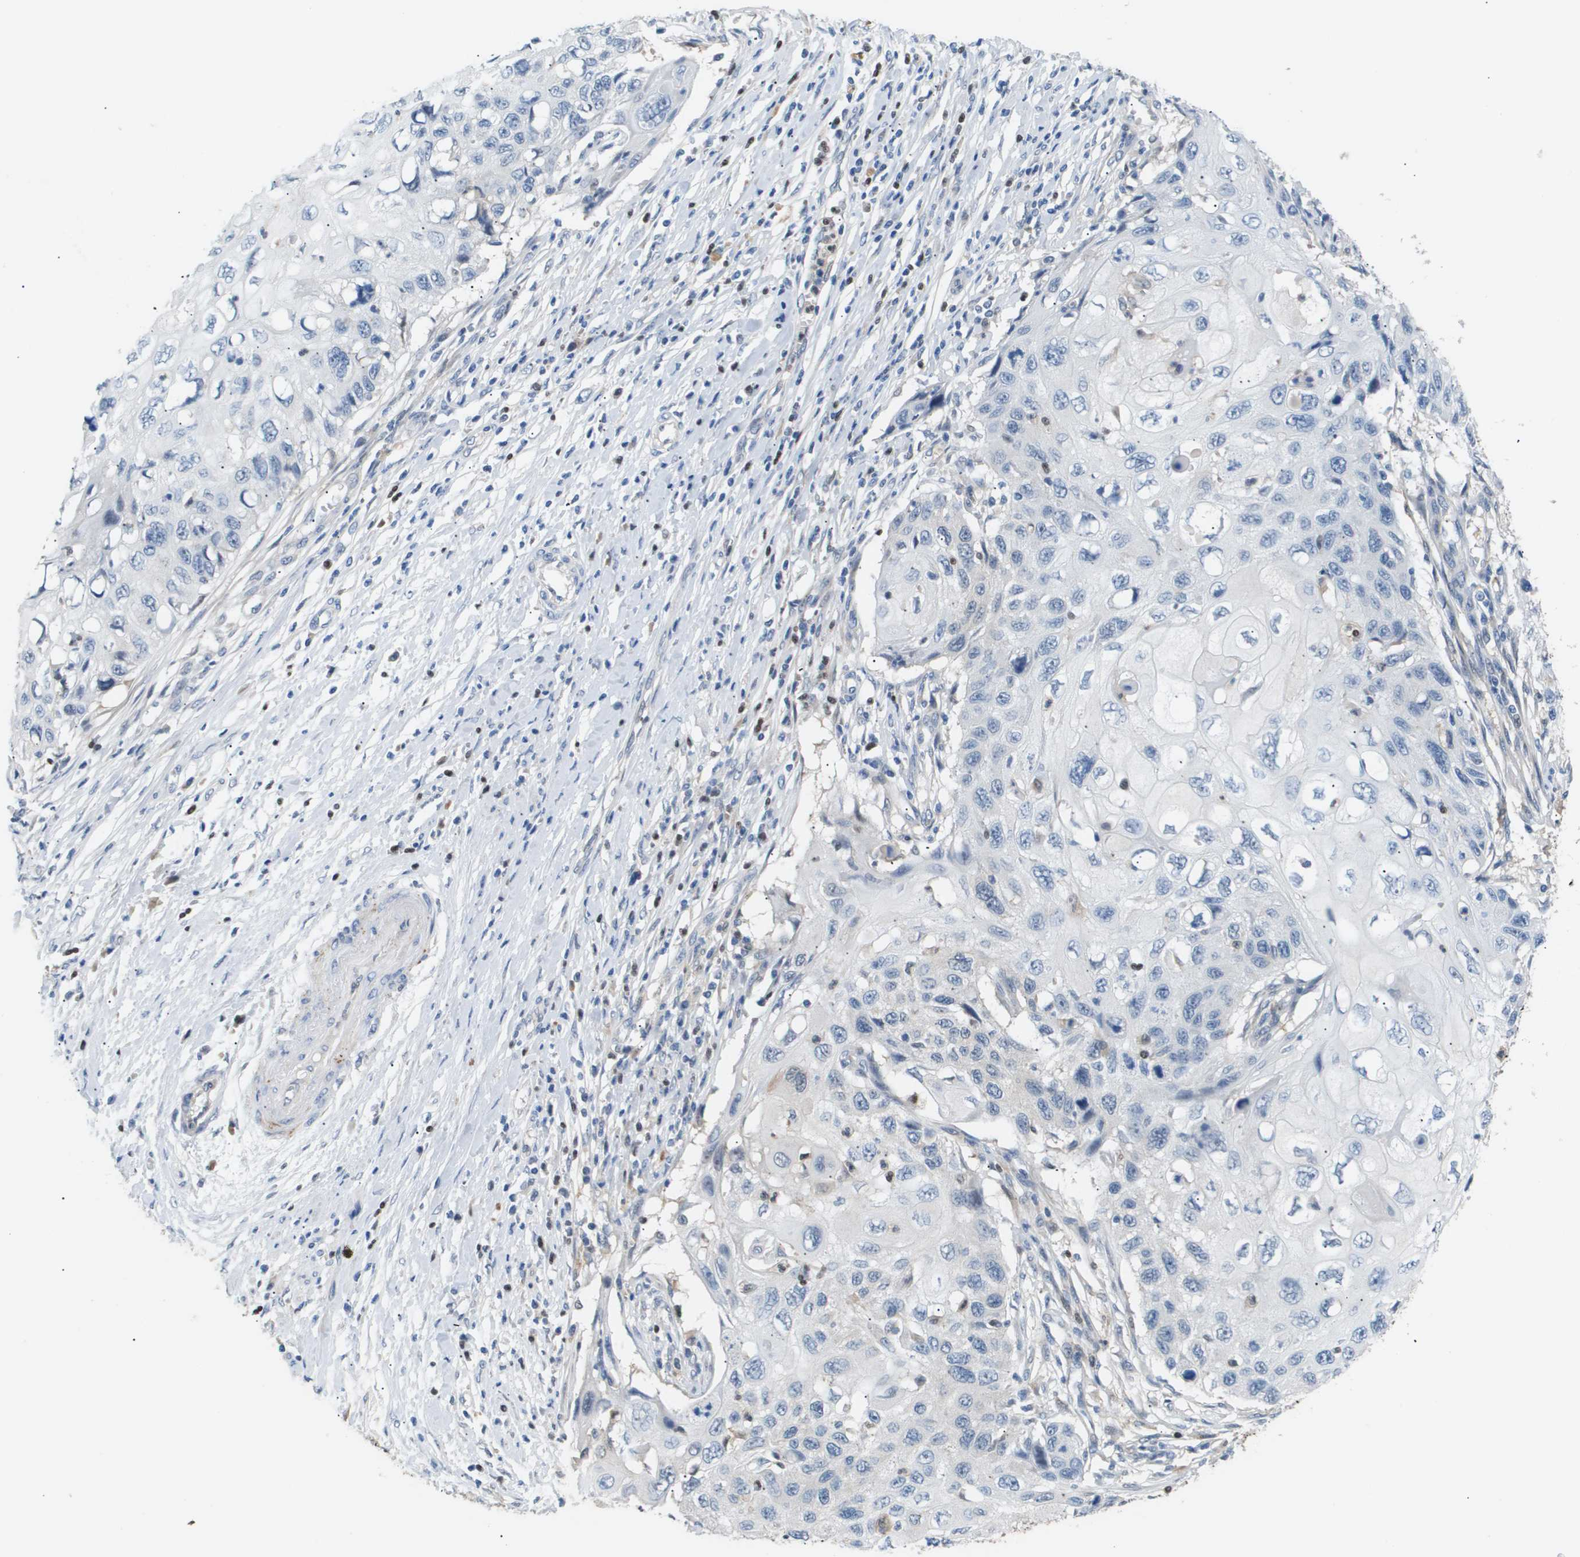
{"staining": {"intensity": "negative", "quantity": "none", "location": "none"}, "tissue": "cervical cancer", "cell_type": "Tumor cells", "image_type": "cancer", "snomed": [{"axis": "morphology", "description": "Squamous cell carcinoma, NOS"}, {"axis": "topography", "description": "Cervix"}], "caption": "Tumor cells are negative for protein expression in human cervical squamous cell carcinoma.", "gene": "AKR1A1", "patient": {"sex": "female", "age": 70}}